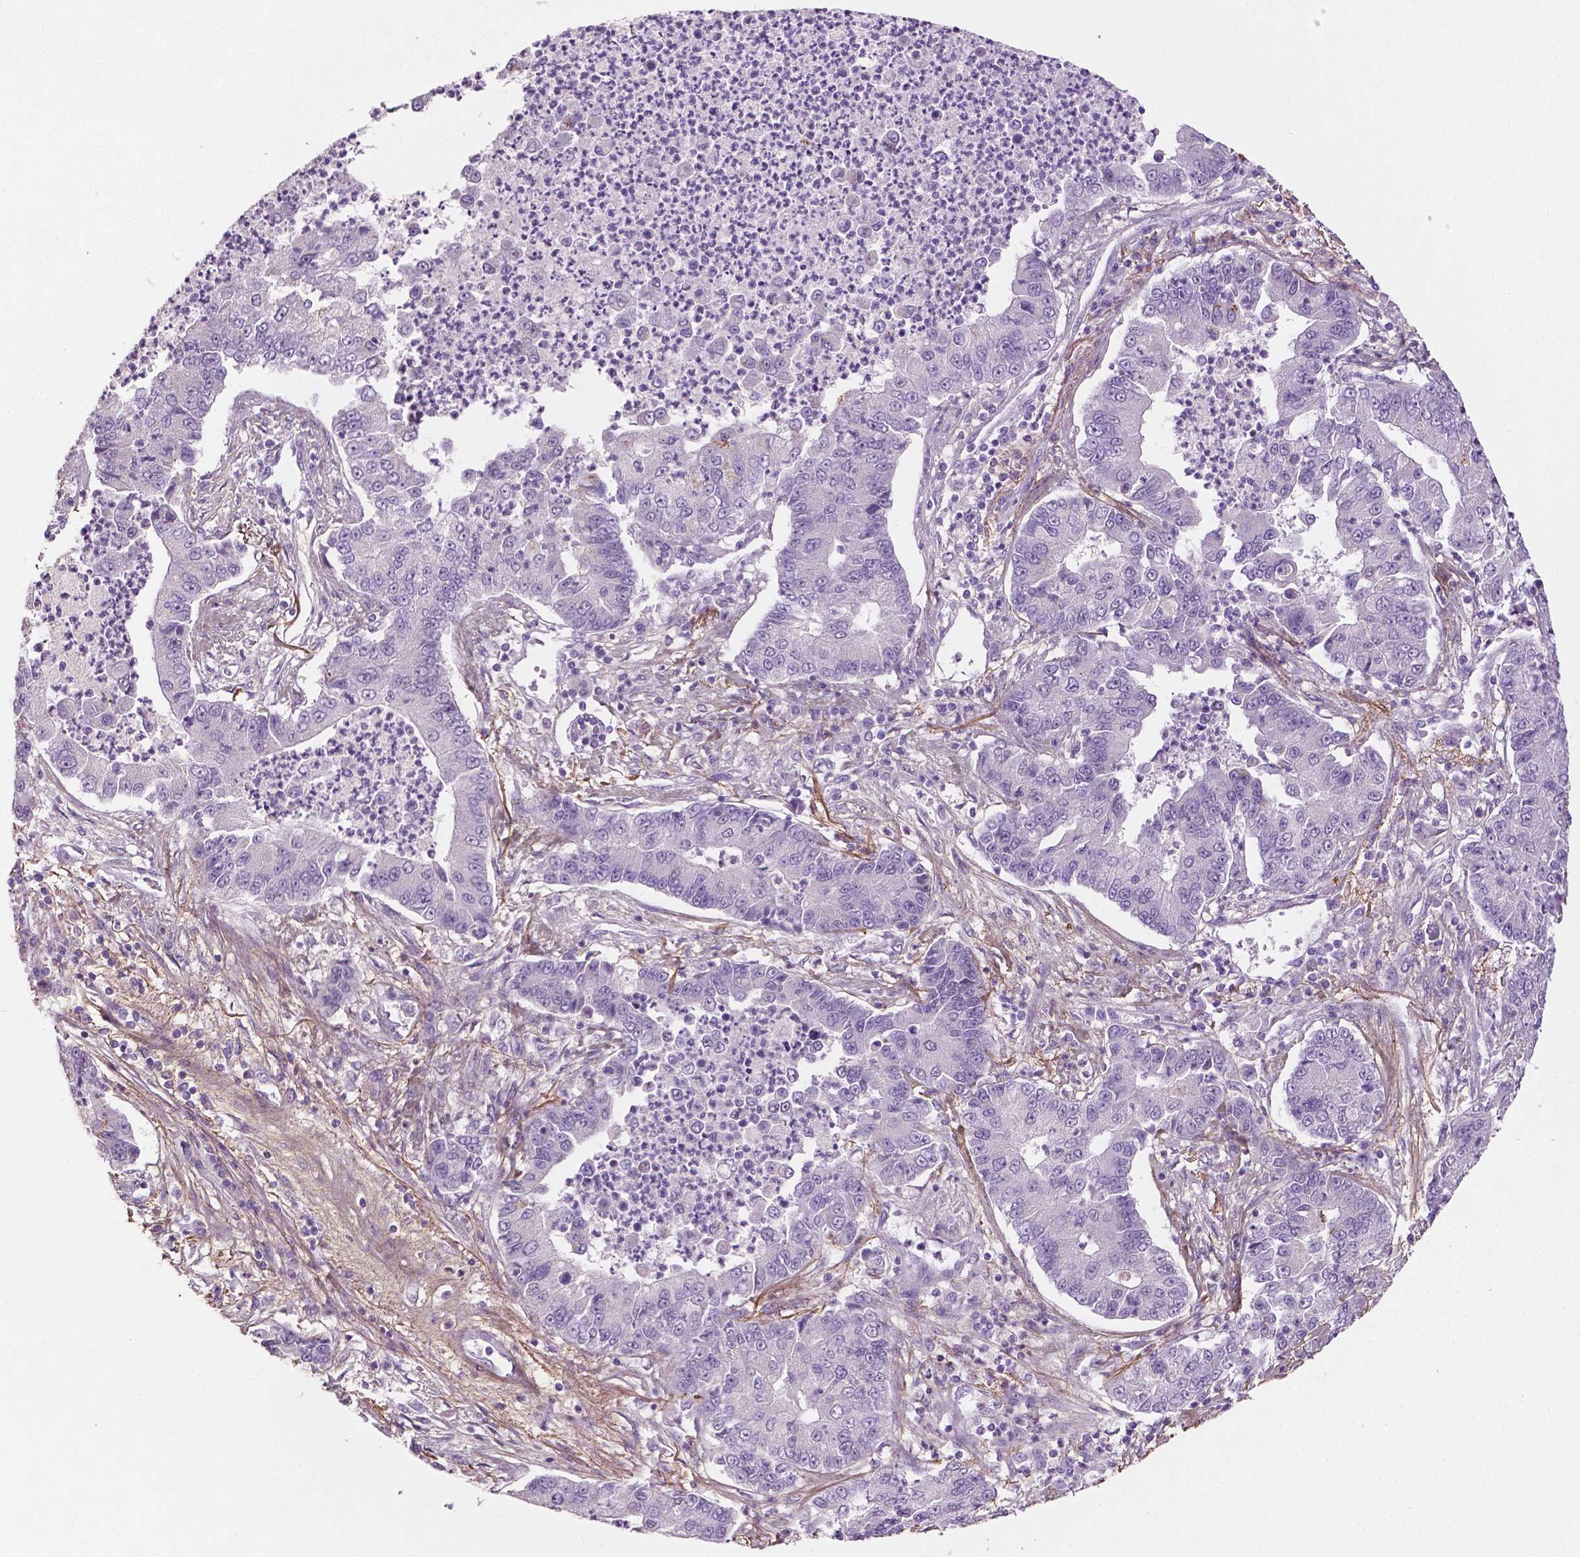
{"staining": {"intensity": "negative", "quantity": "none", "location": "none"}, "tissue": "lung cancer", "cell_type": "Tumor cells", "image_type": "cancer", "snomed": [{"axis": "morphology", "description": "Adenocarcinoma, NOS"}, {"axis": "topography", "description": "Lung"}], "caption": "IHC image of neoplastic tissue: human lung adenocarcinoma stained with DAB (3,3'-diaminobenzidine) reveals no significant protein staining in tumor cells.", "gene": "DLG2", "patient": {"sex": "female", "age": 57}}